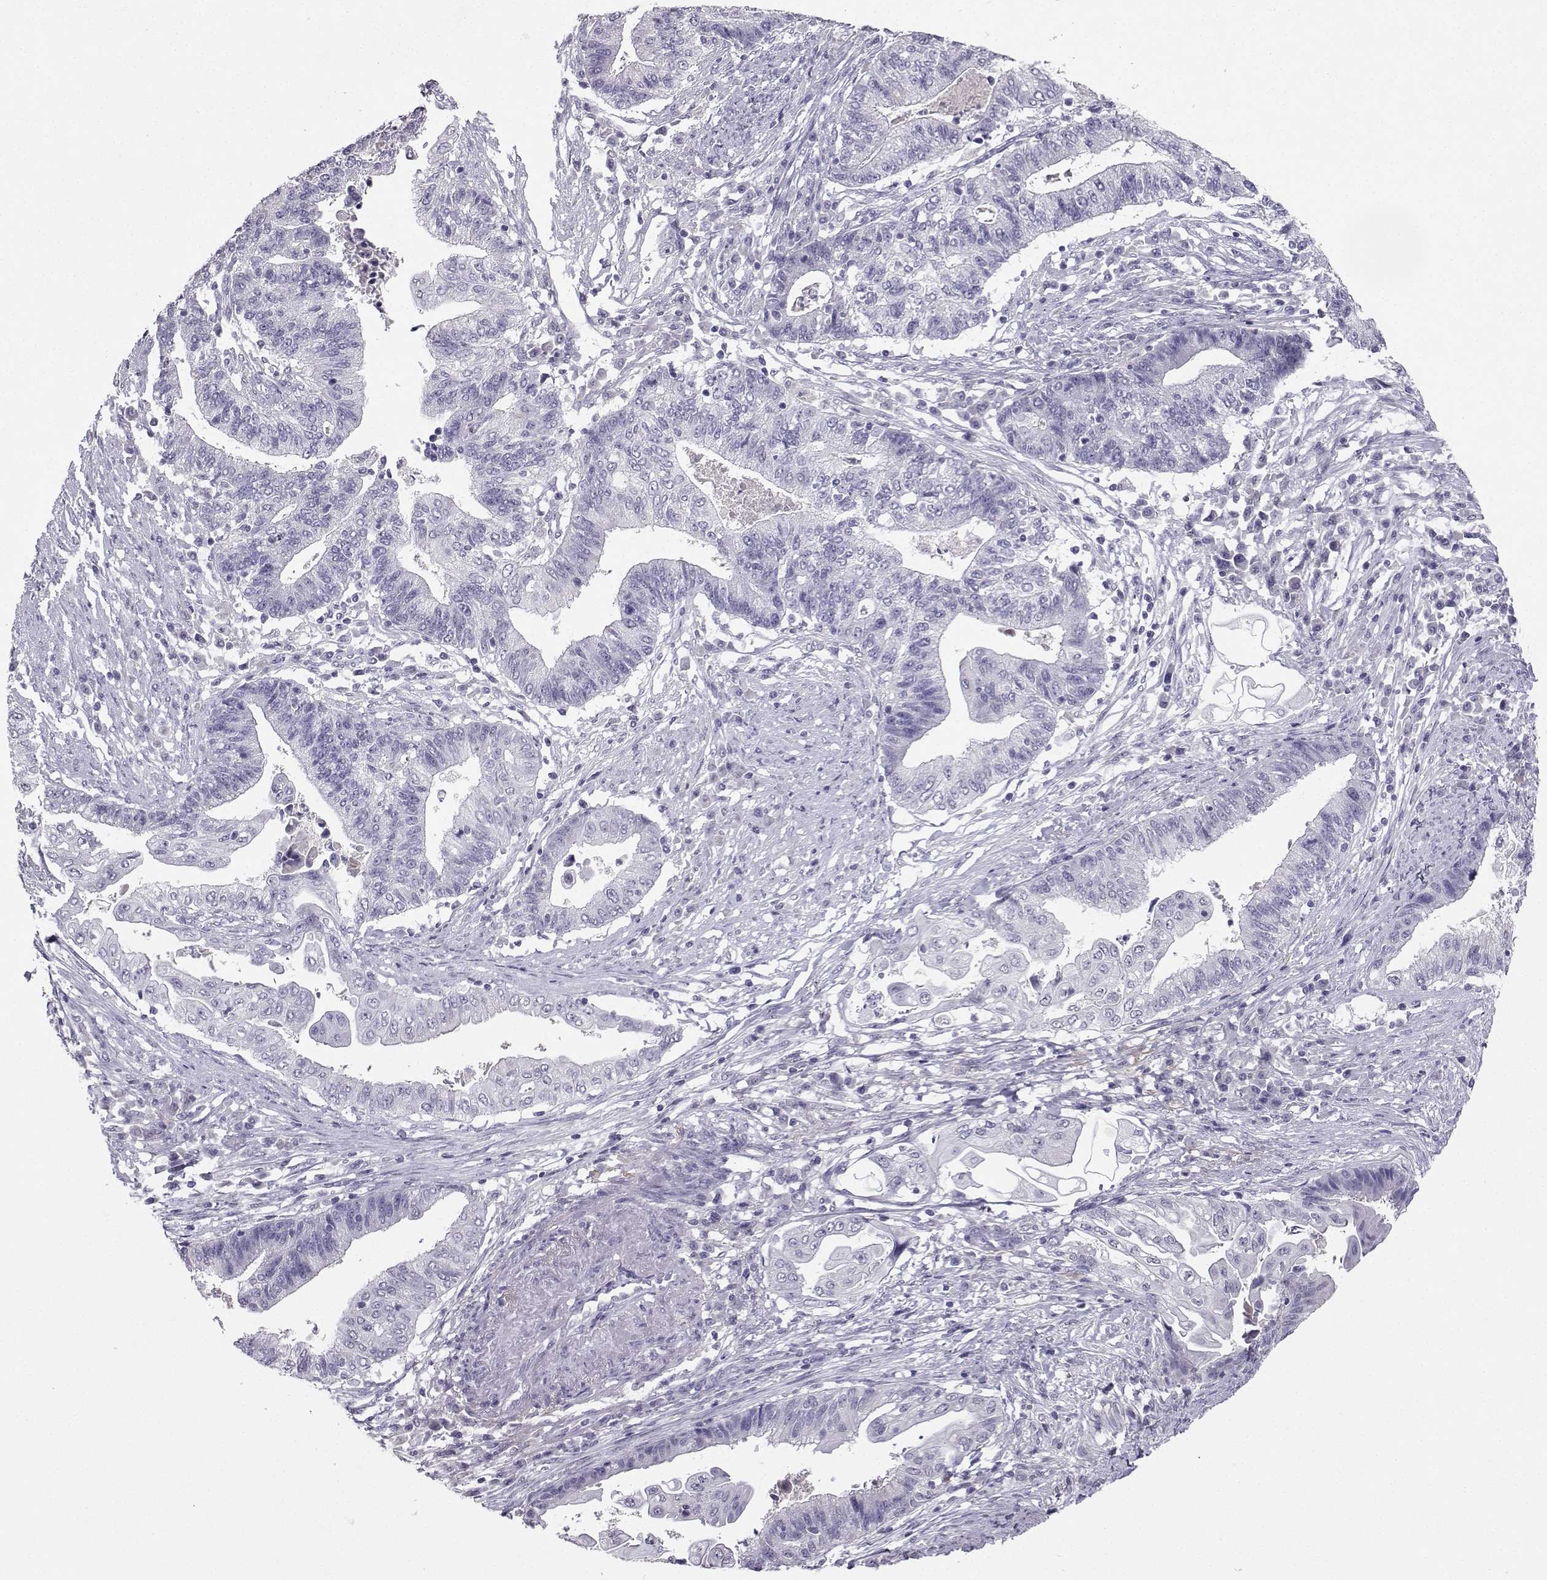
{"staining": {"intensity": "negative", "quantity": "none", "location": "none"}, "tissue": "endometrial cancer", "cell_type": "Tumor cells", "image_type": "cancer", "snomed": [{"axis": "morphology", "description": "Adenocarcinoma, NOS"}, {"axis": "topography", "description": "Uterus"}, {"axis": "topography", "description": "Endometrium"}], "caption": "Adenocarcinoma (endometrial) stained for a protein using immunohistochemistry (IHC) demonstrates no staining tumor cells.", "gene": "TBR1", "patient": {"sex": "female", "age": 54}}